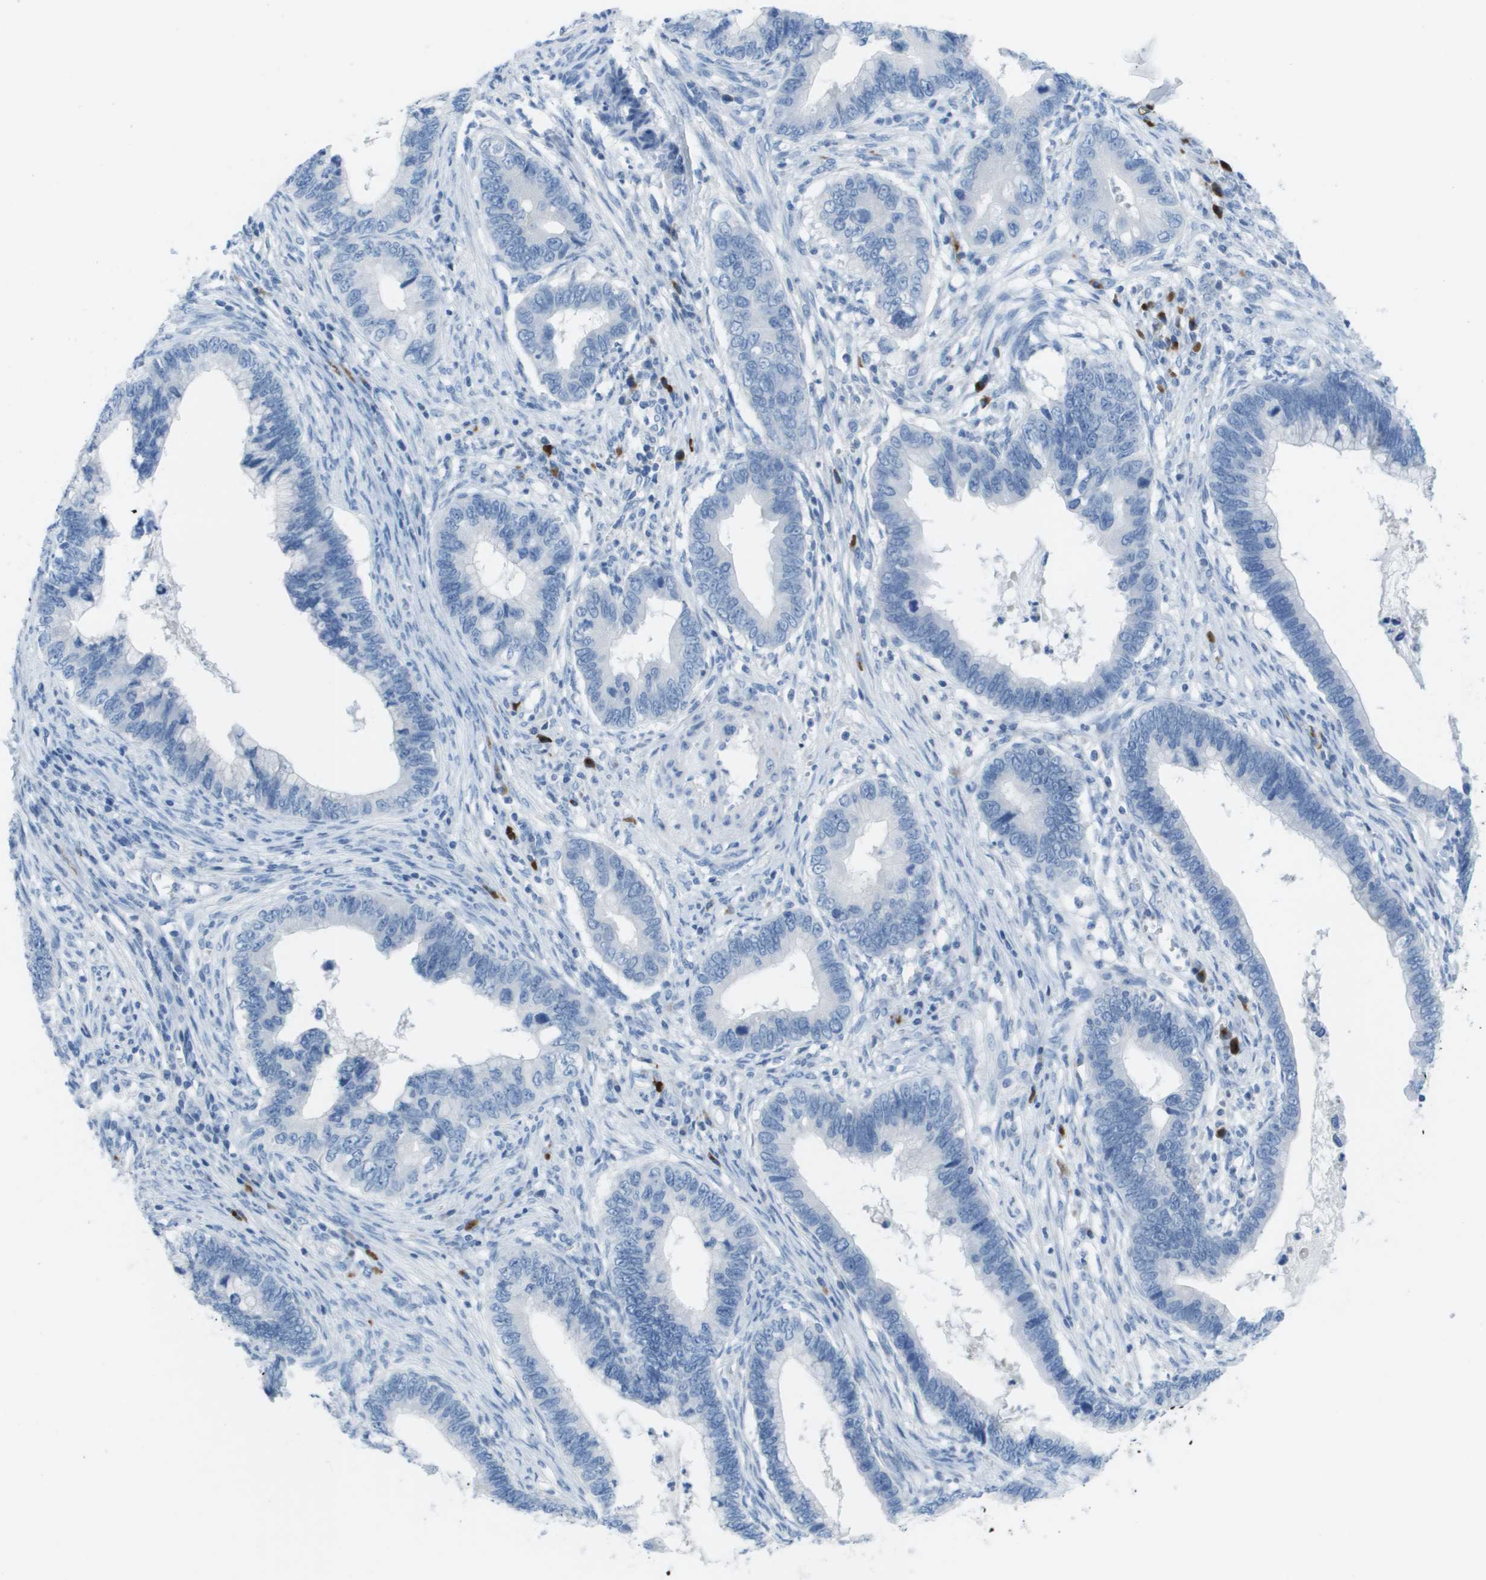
{"staining": {"intensity": "negative", "quantity": "none", "location": "none"}, "tissue": "cervical cancer", "cell_type": "Tumor cells", "image_type": "cancer", "snomed": [{"axis": "morphology", "description": "Adenocarcinoma, NOS"}, {"axis": "topography", "description": "Cervix"}], "caption": "An immunohistochemistry (IHC) photomicrograph of adenocarcinoma (cervical) is shown. There is no staining in tumor cells of adenocarcinoma (cervical). (DAB immunohistochemistry (IHC), high magnification).", "gene": "GPR18", "patient": {"sex": "female", "age": 44}}